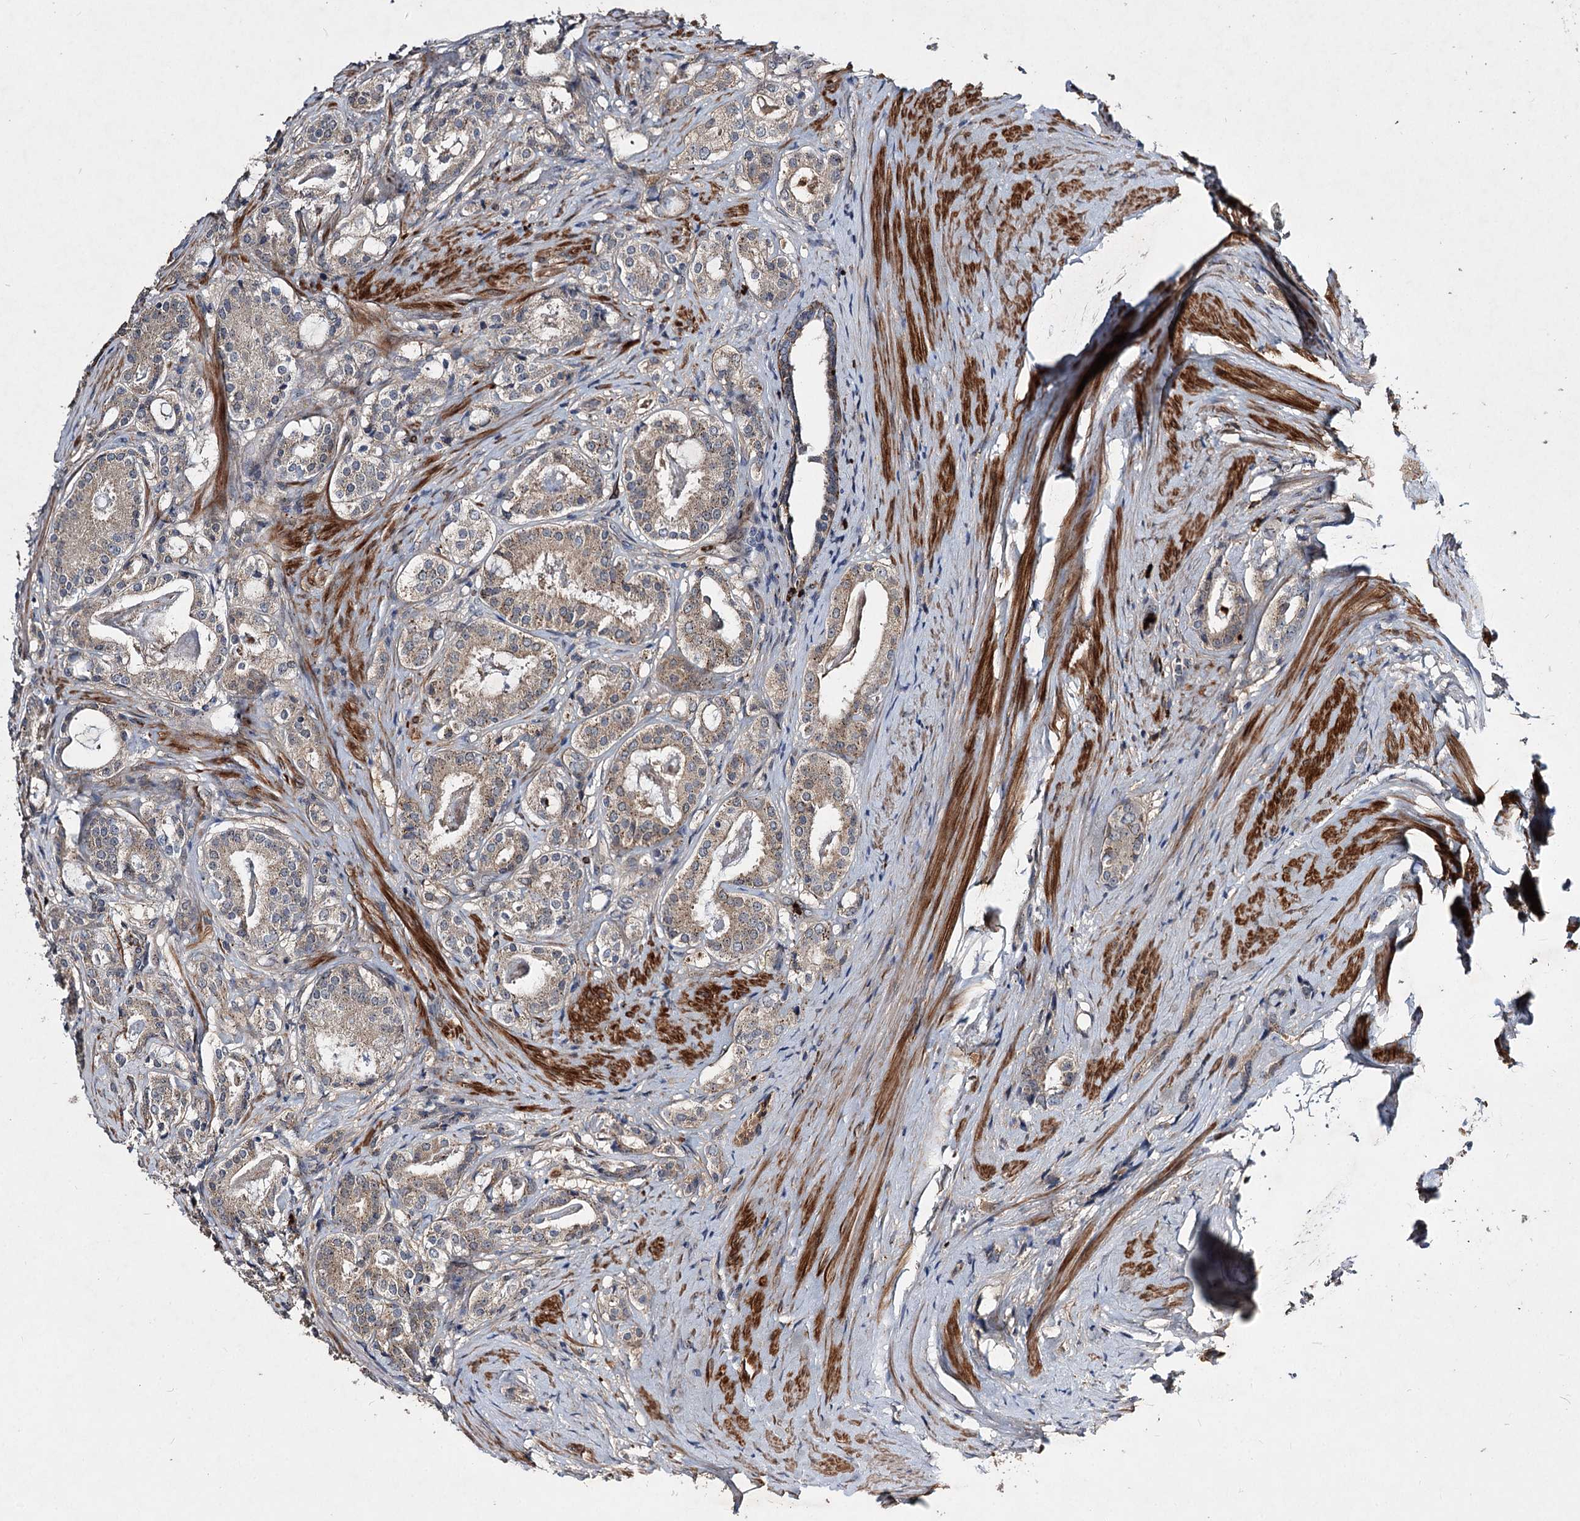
{"staining": {"intensity": "weak", "quantity": ">75%", "location": "cytoplasmic/membranous"}, "tissue": "prostate cancer", "cell_type": "Tumor cells", "image_type": "cancer", "snomed": [{"axis": "morphology", "description": "Adenocarcinoma, High grade"}, {"axis": "topography", "description": "Prostate"}], "caption": "Prostate cancer (adenocarcinoma (high-grade)) stained with a protein marker demonstrates weak staining in tumor cells.", "gene": "MINDY3", "patient": {"sex": "male", "age": 63}}